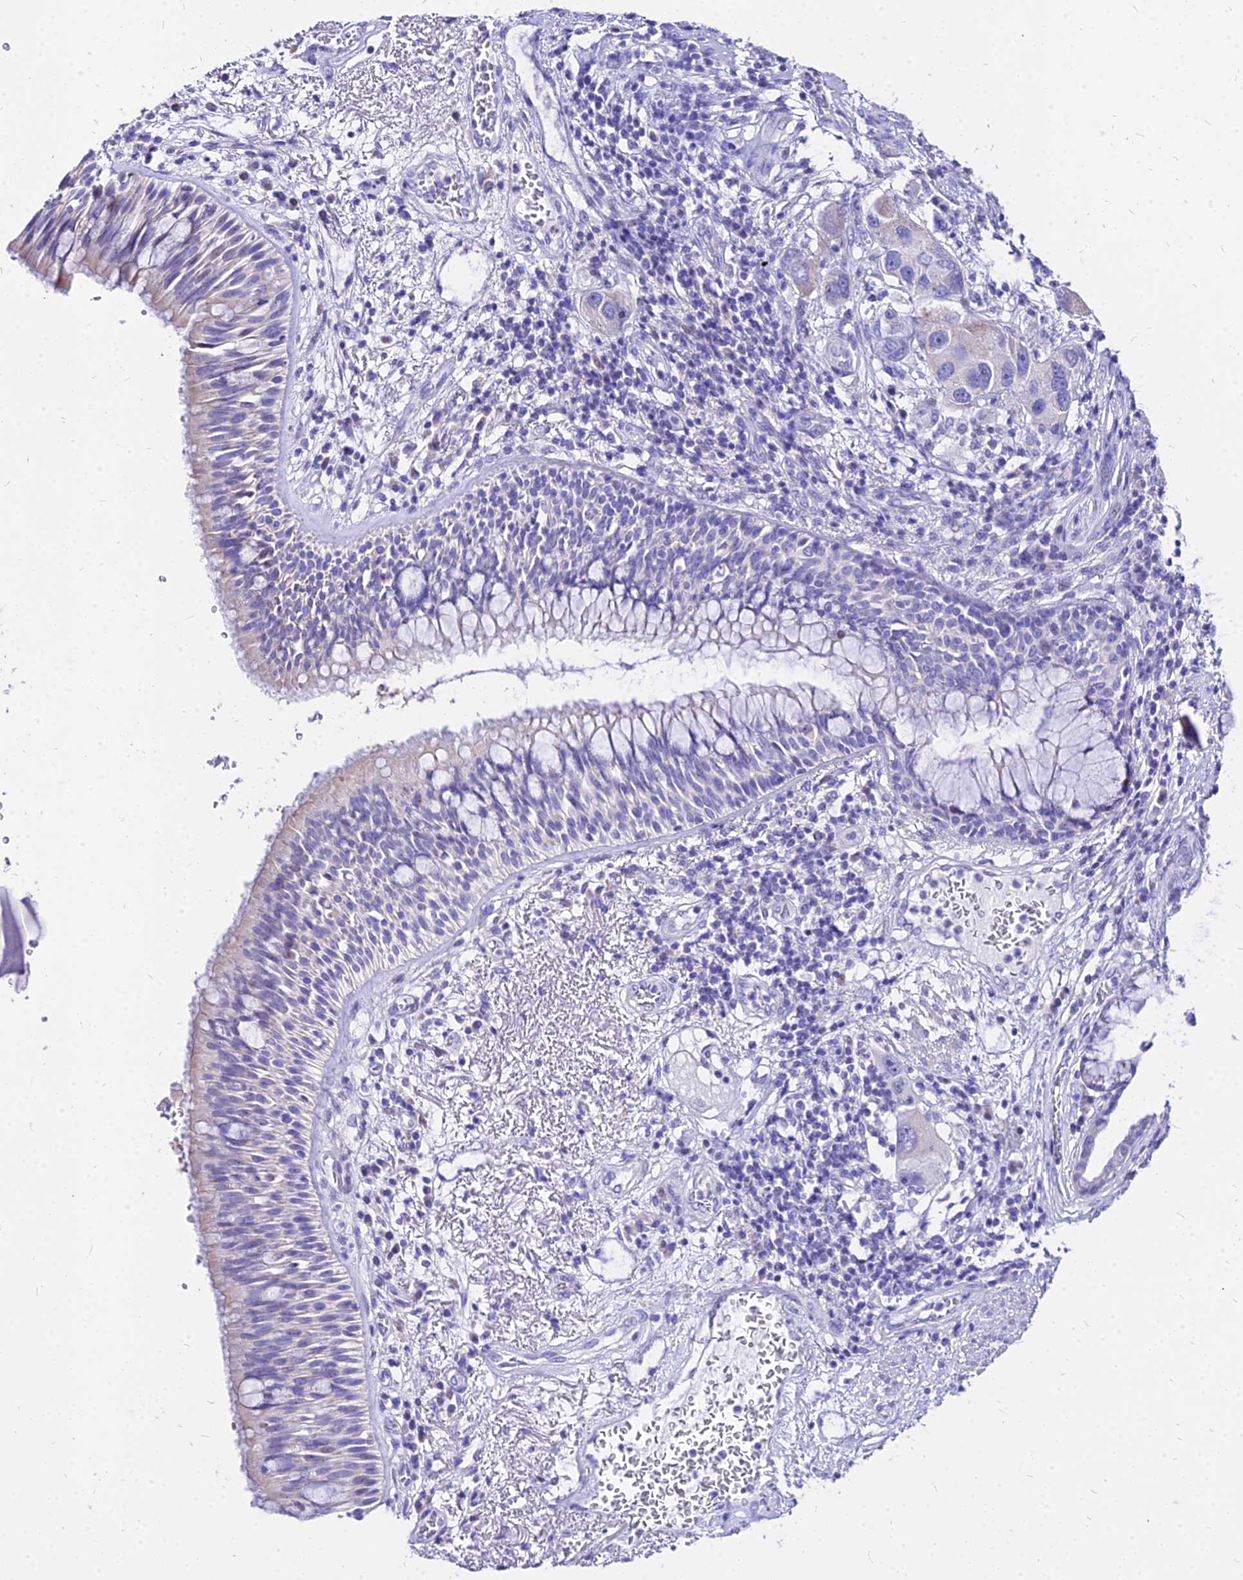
{"staining": {"intensity": "weak", "quantity": "<25%", "location": "cytoplasmic/membranous"}, "tissue": "bronchus", "cell_type": "Respiratory epithelial cells", "image_type": "normal", "snomed": [{"axis": "morphology", "description": "Normal tissue, NOS"}, {"axis": "morphology", "description": "Adenocarcinoma, NOS"}, {"axis": "morphology", "description": "Adenocarcinoma, metastatic, NOS"}, {"axis": "topography", "description": "Lymph node"}, {"axis": "topography", "description": "Bronchus"}, {"axis": "topography", "description": "Lung"}], "caption": "A photomicrograph of bronchus stained for a protein shows no brown staining in respiratory epithelial cells.", "gene": "CARD18", "patient": {"sex": "female", "age": 54}}